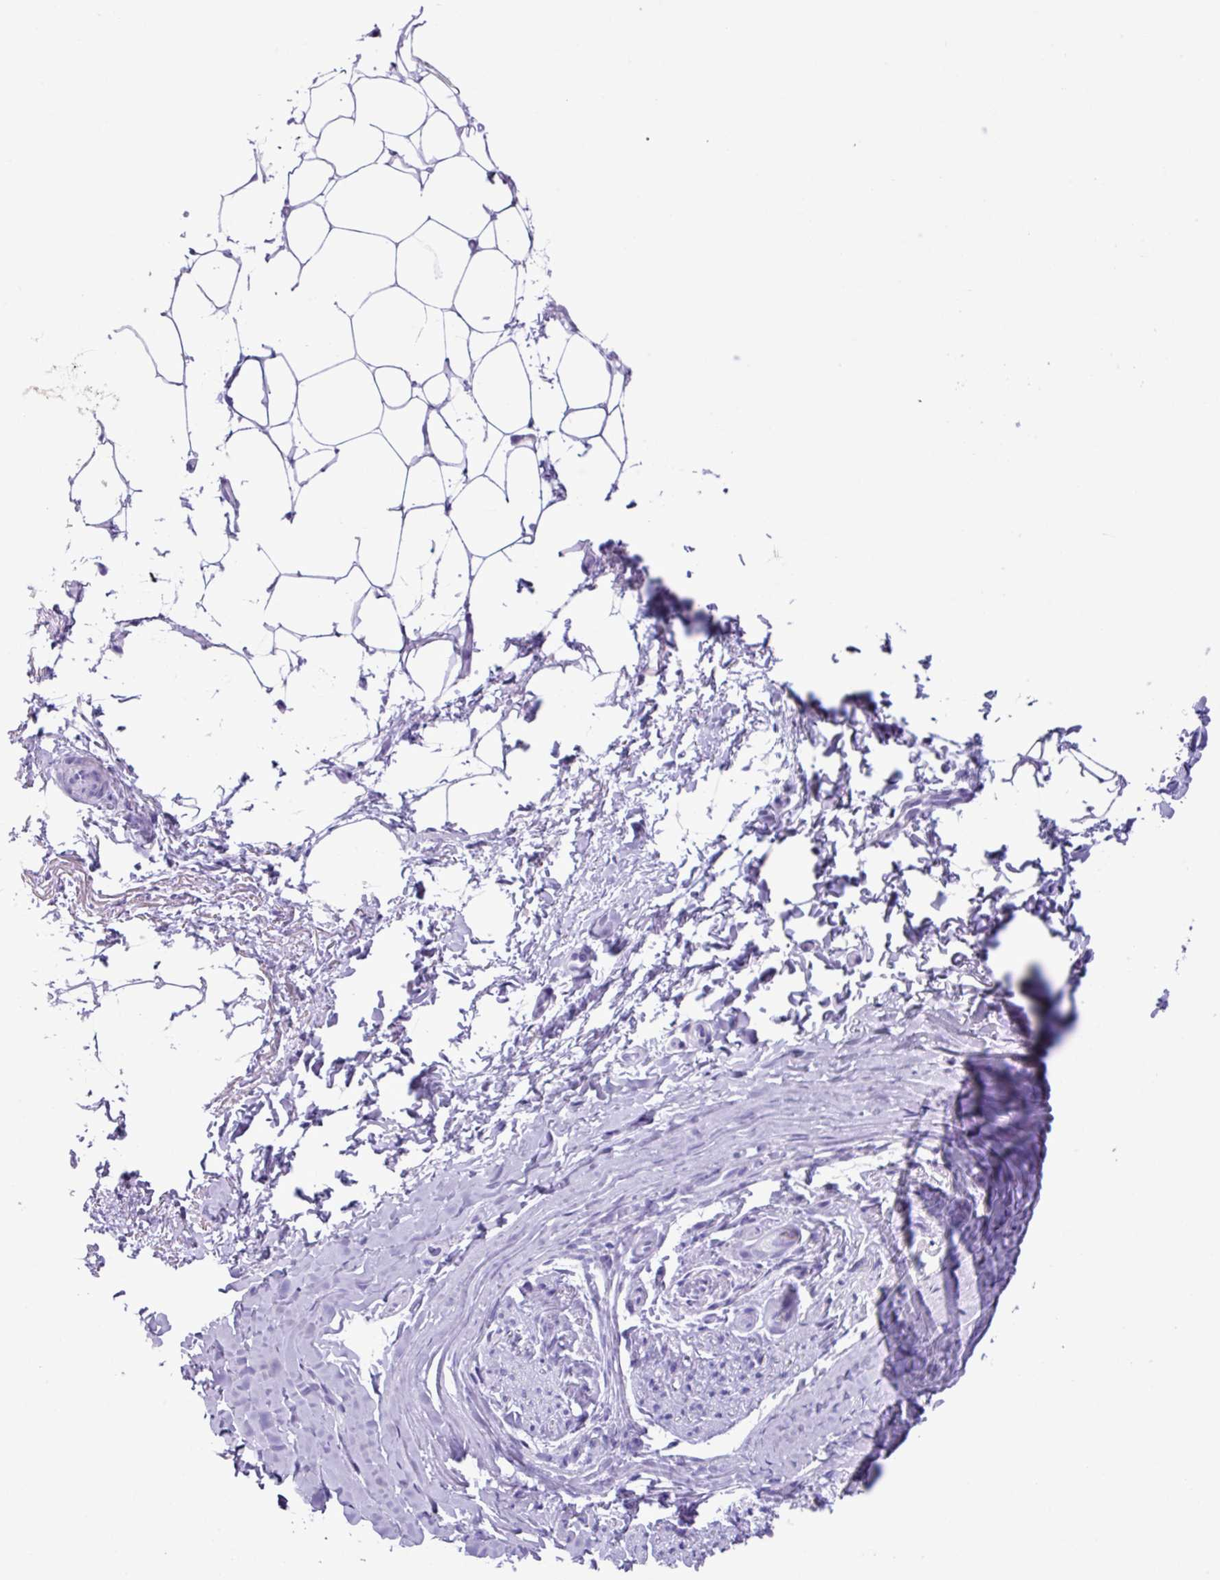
{"staining": {"intensity": "negative", "quantity": "none", "location": "none"}, "tissue": "adipose tissue", "cell_type": "Adipocytes", "image_type": "normal", "snomed": [{"axis": "morphology", "description": "Normal tissue, NOS"}, {"axis": "topography", "description": "Peripheral nerve tissue"}], "caption": "Immunohistochemistry of normal adipose tissue exhibits no expression in adipocytes.", "gene": "AGO3", "patient": {"sex": "female", "age": 61}}